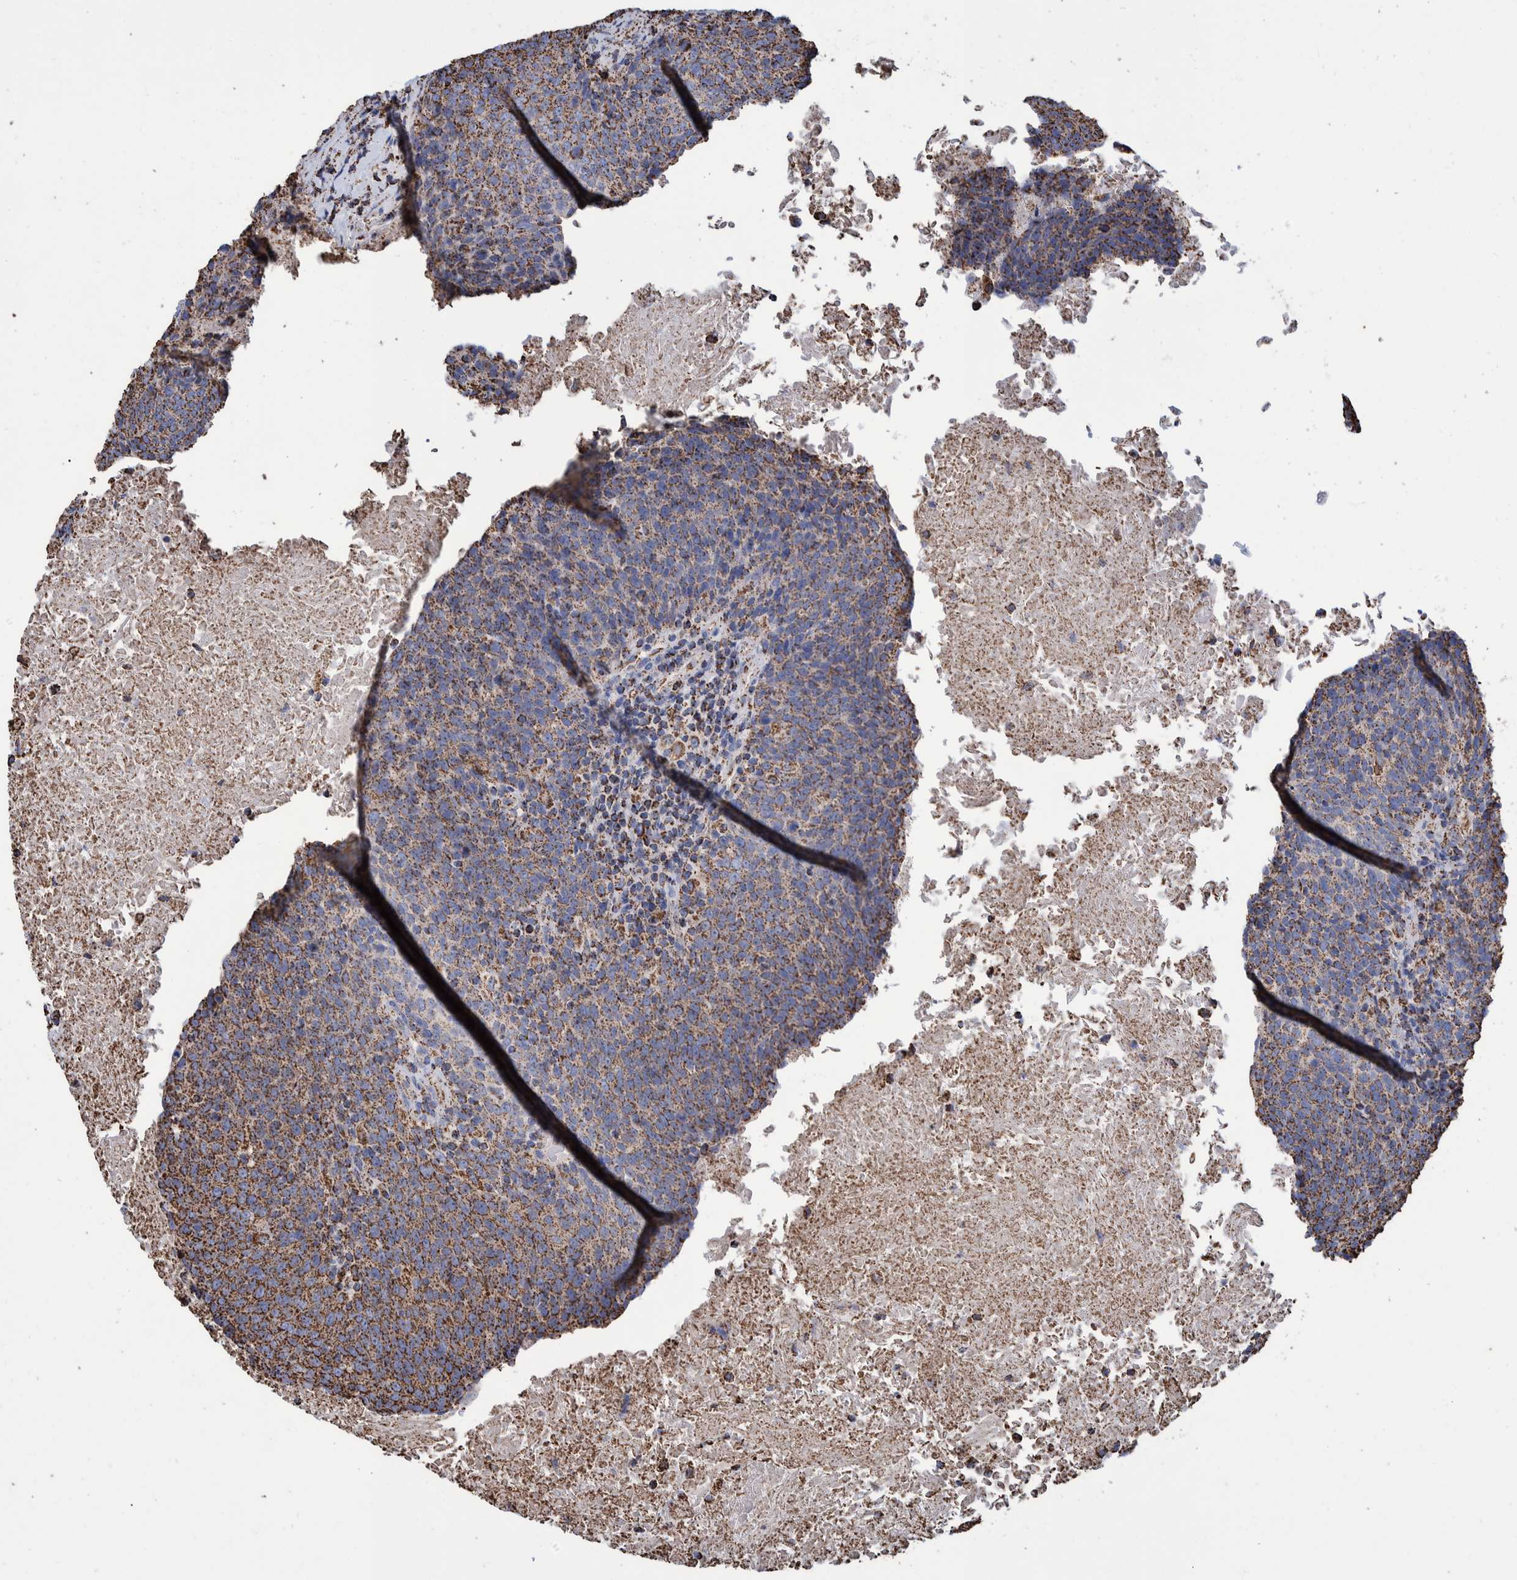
{"staining": {"intensity": "strong", "quantity": ">75%", "location": "cytoplasmic/membranous"}, "tissue": "head and neck cancer", "cell_type": "Tumor cells", "image_type": "cancer", "snomed": [{"axis": "morphology", "description": "Squamous cell carcinoma, NOS"}, {"axis": "morphology", "description": "Squamous cell carcinoma, metastatic, NOS"}, {"axis": "topography", "description": "Lymph node"}, {"axis": "topography", "description": "Head-Neck"}], "caption": "Head and neck cancer (metastatic squamous cell carcinoma) stained with a protein marker shows strong staining in tumor cells.", "gene": "VPS26C", "patient": {"sex": "male", "age": 62}}